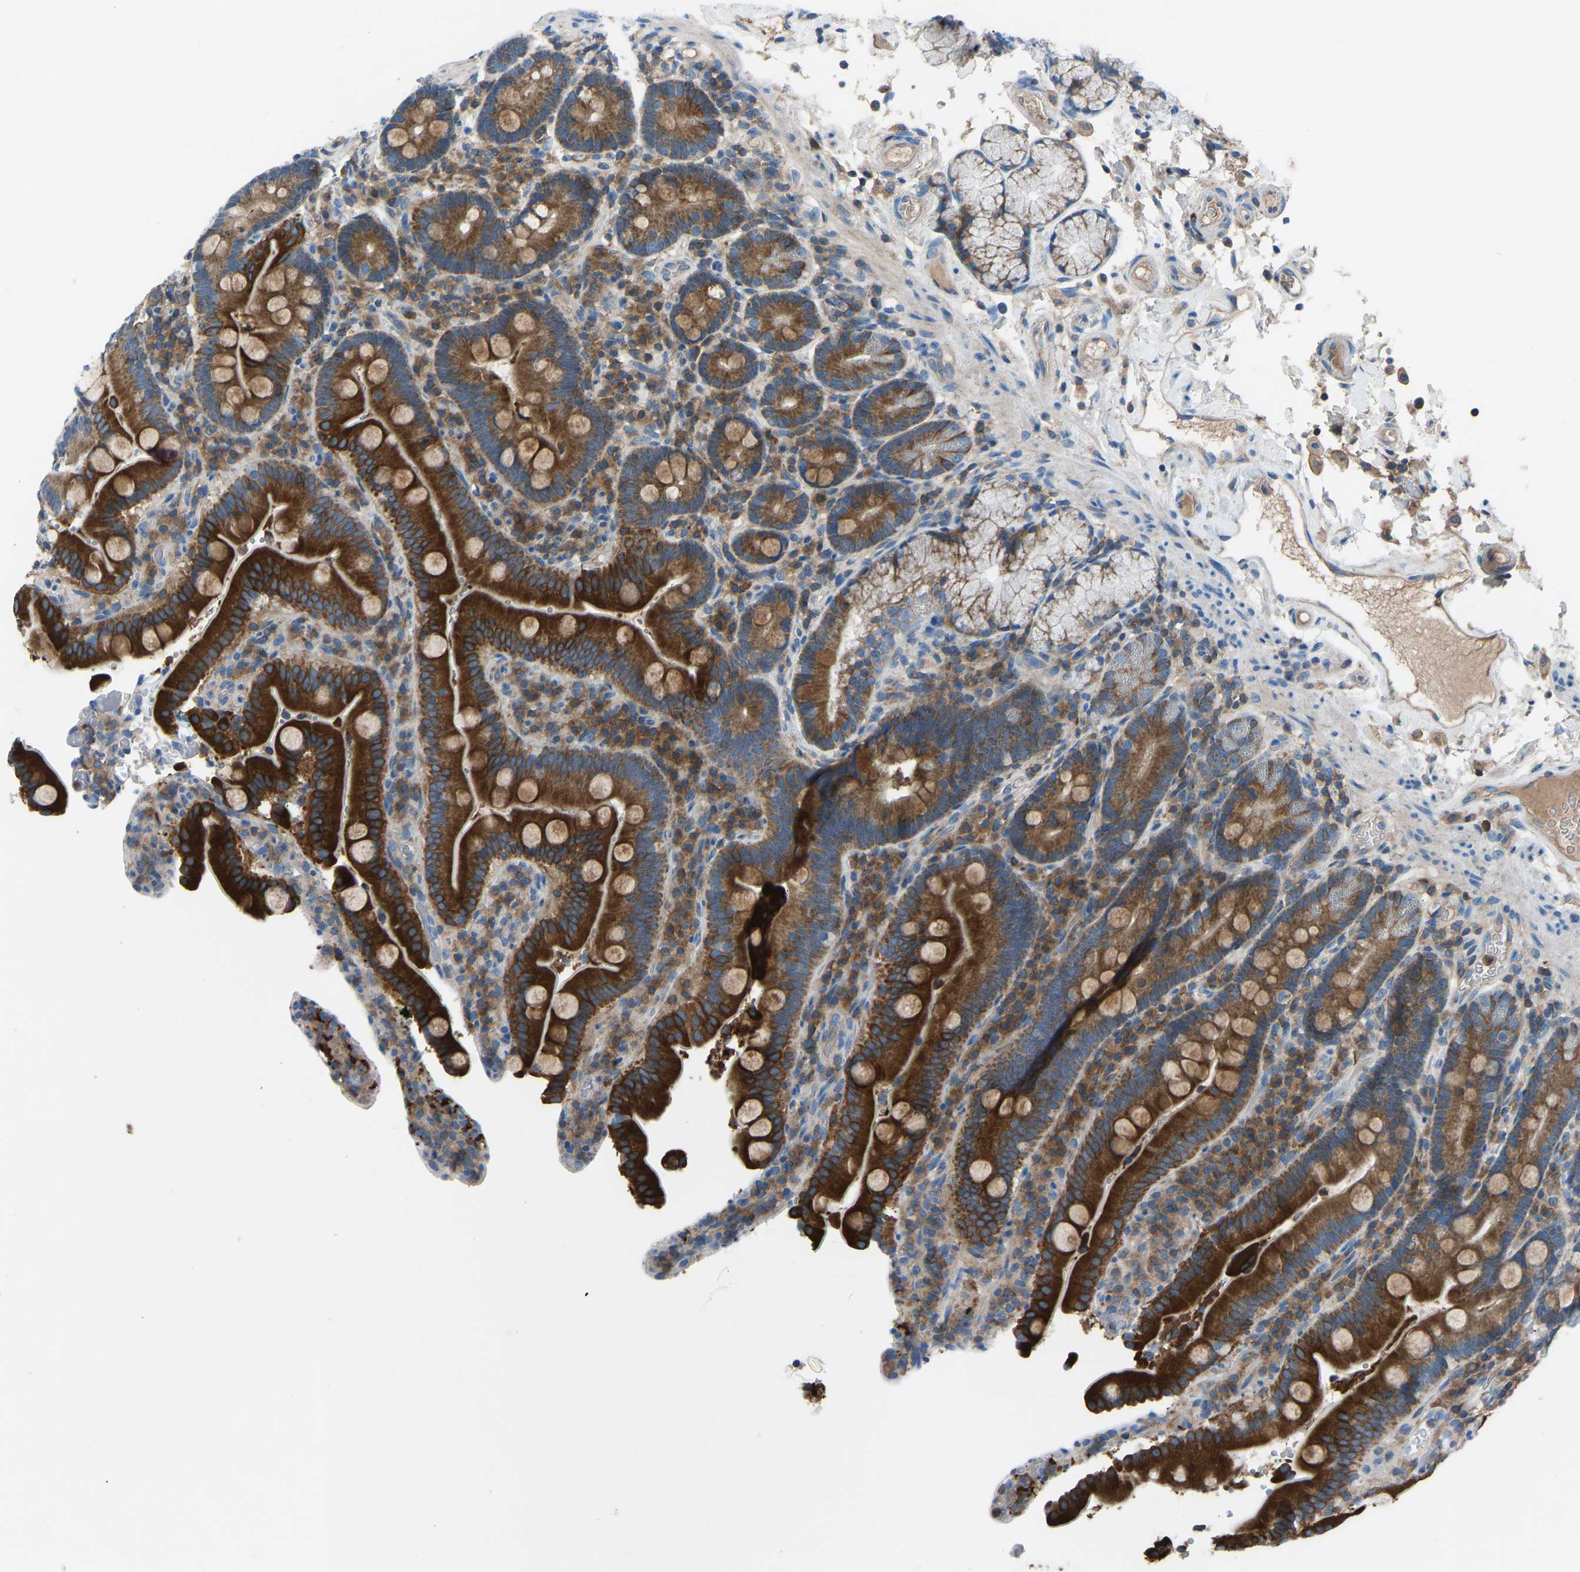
{"staining": {"intensity": "strong", "quantity": ">75%", "location": "cytoplasmic/membranous"}, "tissue": "duodenum", "cell_type": "Glandular cells", "image_type": "normal", "snomed": [{"axis": "morphology", "description": "Normal tissue, NOS"}, {"axis": "topography", "description": "Small intestine, NOS"}], "caption": "High-power microscopy captured an immunohistochemistry (IHC) micrograph of normal duodenum, revealing strong cytoplasmic/membranous positivity in approximately >75% of glandular cells. Ihc stains the protein of interest in brown and the nuclei are stained blue.", "gene": "GRK6", "patient": {"sex": "female", "age": 71}}